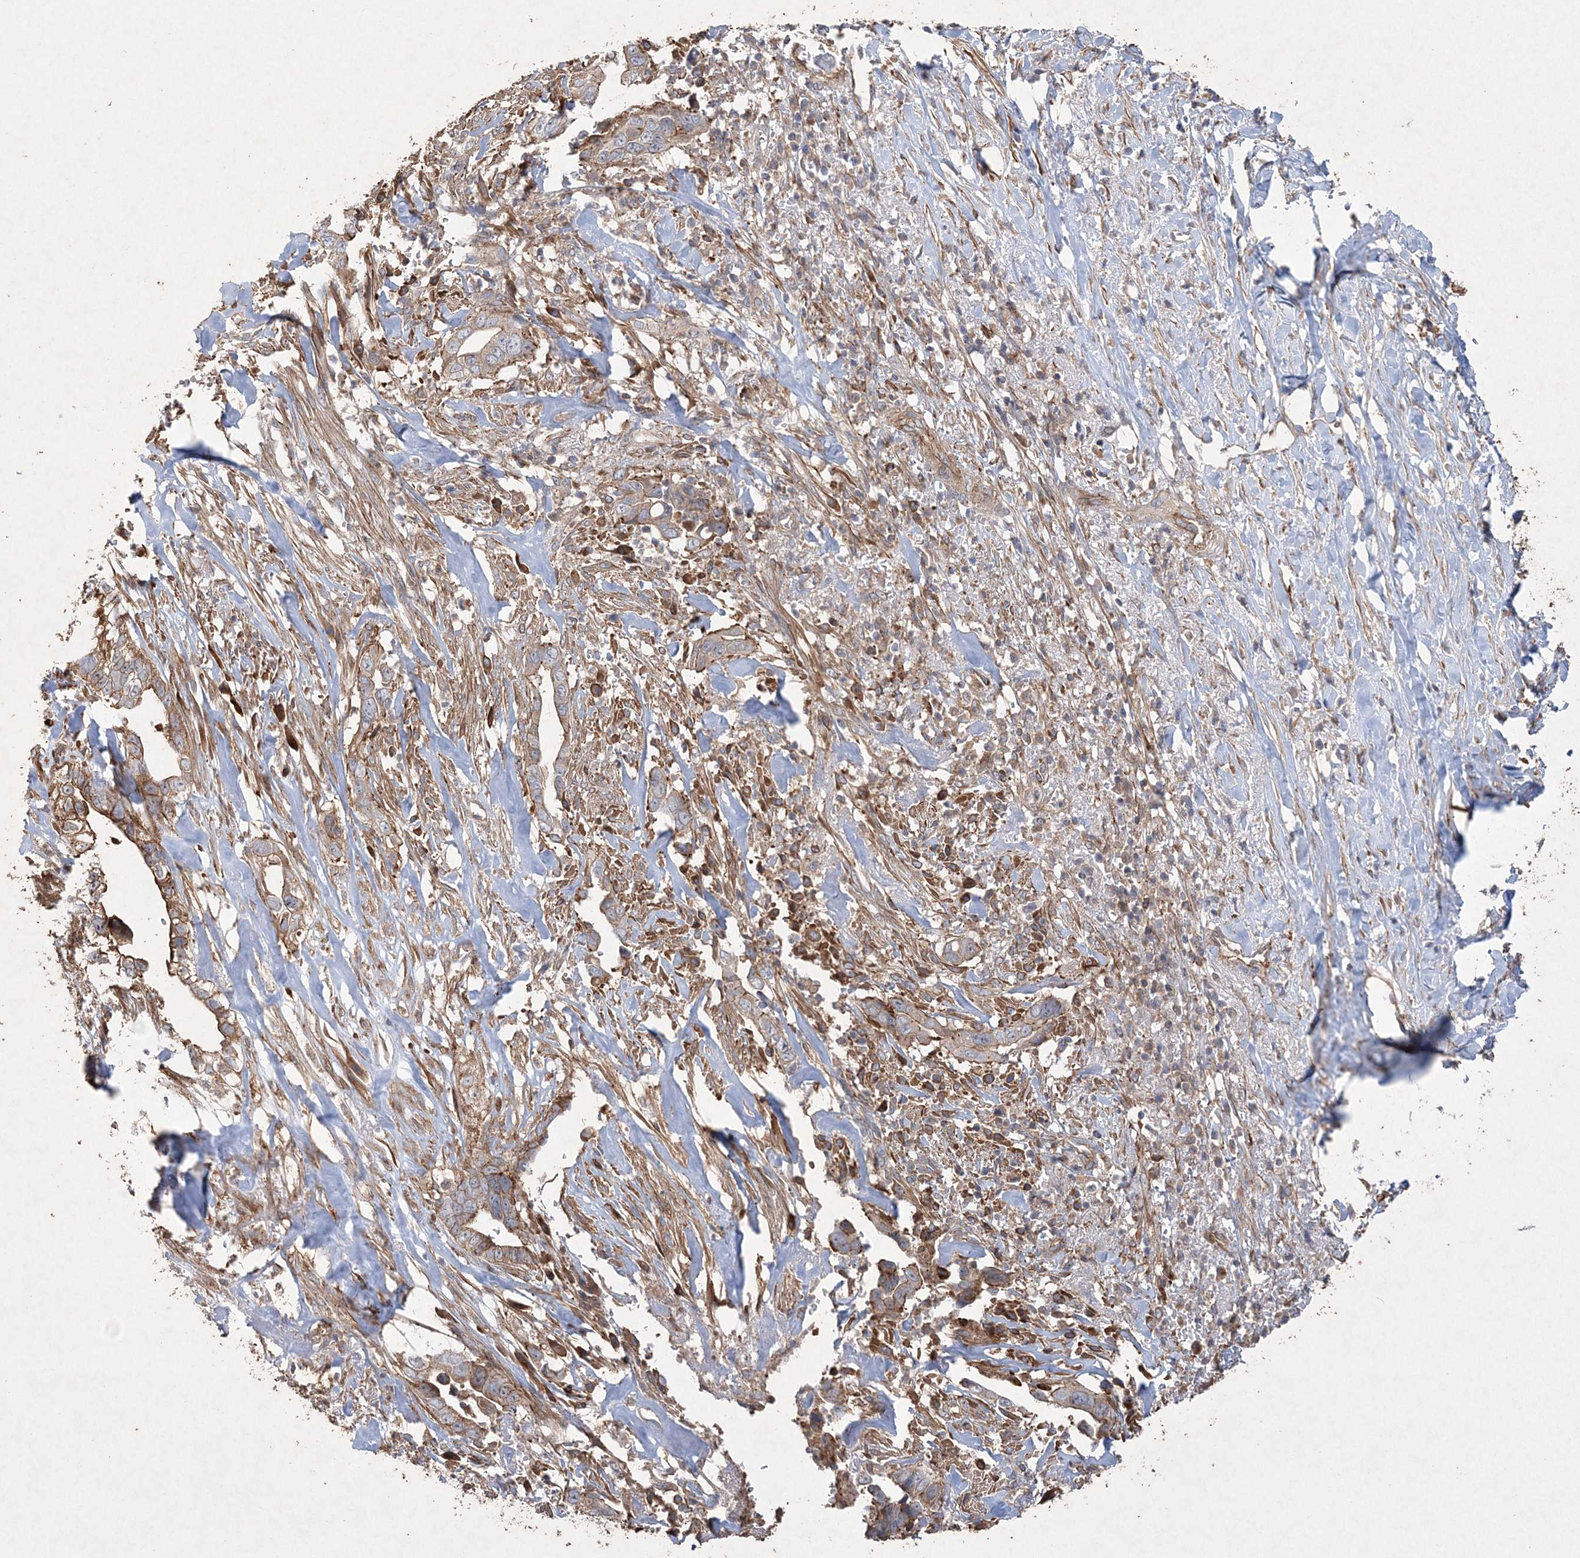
{"staining": {"intensity": "weak", "quantity": ">75%", "location": "cytoplasmic/membranous"}, "tissue": "liver cancer", "cell_type": "Tumor cells", "image_type": "cancer", "snomed": [{"axis": "morphology", "description": "Cholangiocarcinoma"}, {"axis": "topography", "description": "Liver"}], "caption": "Immunohistochemical staining of human liver cancer (cholangiocarcinoma) shows low levels of weak cytoplasmic/membranous staining in approximately >75% of tumor cells. The staining was performed using DAB (3,3'-diaminobenzidine) to visualize the protein expression in brown, while the nuclei were stained in blue with hematoxylin (Magnification: 20x).", "gene": "TTC7A", "patient": {"sex": "female", "age": 79}}